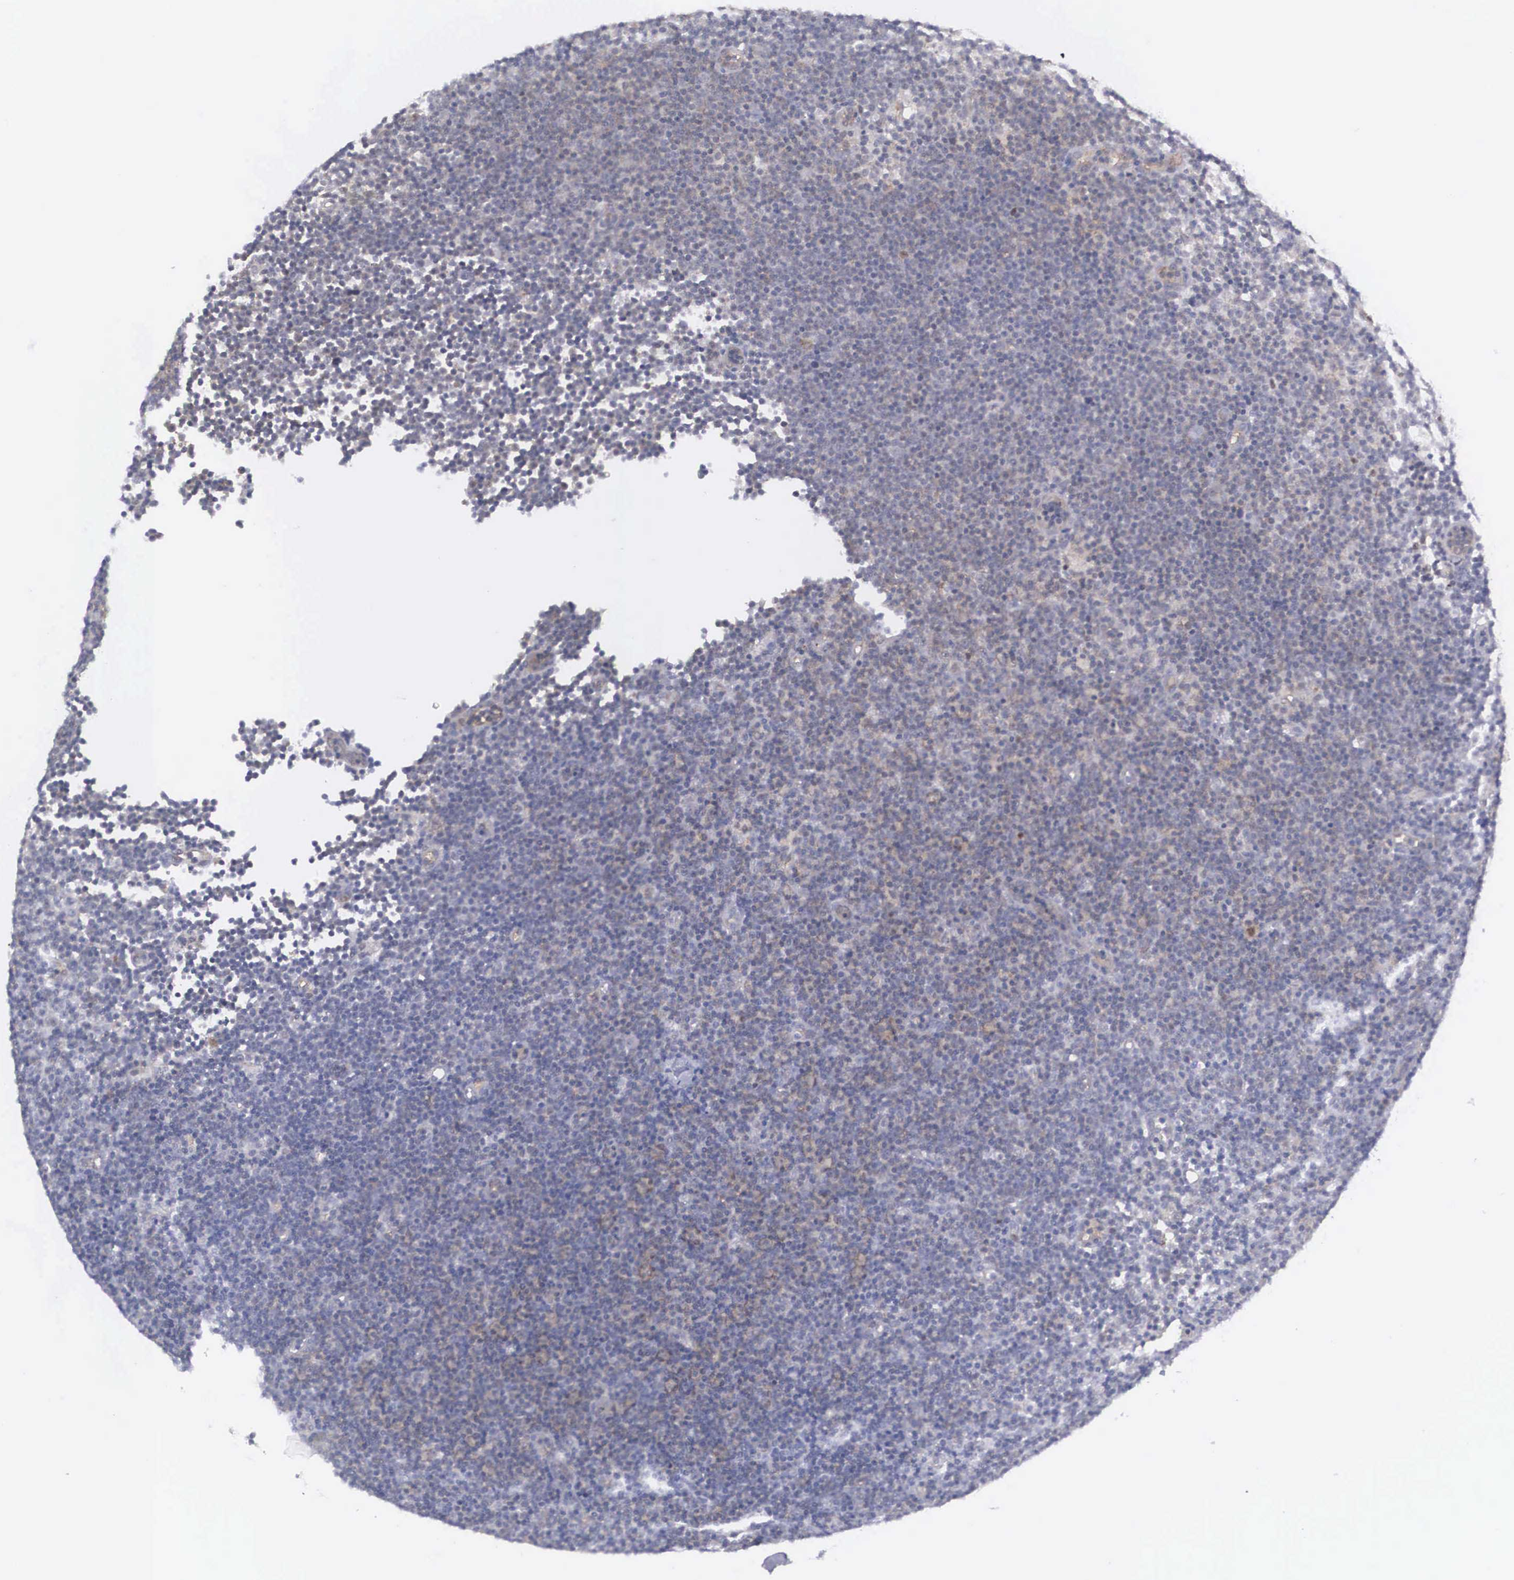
{"staining": {"intensity": "weak", "quantity": "<25%", "location": "cytoplasmic/membranous"}, "tissue": "lymphoma", "cell_type": "Tumor cells", "image_type": "cancer", "snomed": [{"axis": "morphology", "description": "Malignant lymphoma, non-Hodgkin's type, Low grade"}, {"axis": "topography", "description": "Lymph node"}], "caption": "IHC image of neoplastic tissue: malignant lymphoma, non-Hodgkin's type (low-grade) stained with DAB (3,3'-diaminobenzidine) demonstrates no significant protein staining in tumor cells.", "gene": "RBPJ", "patient": {"sex": "male", "age": 57}}